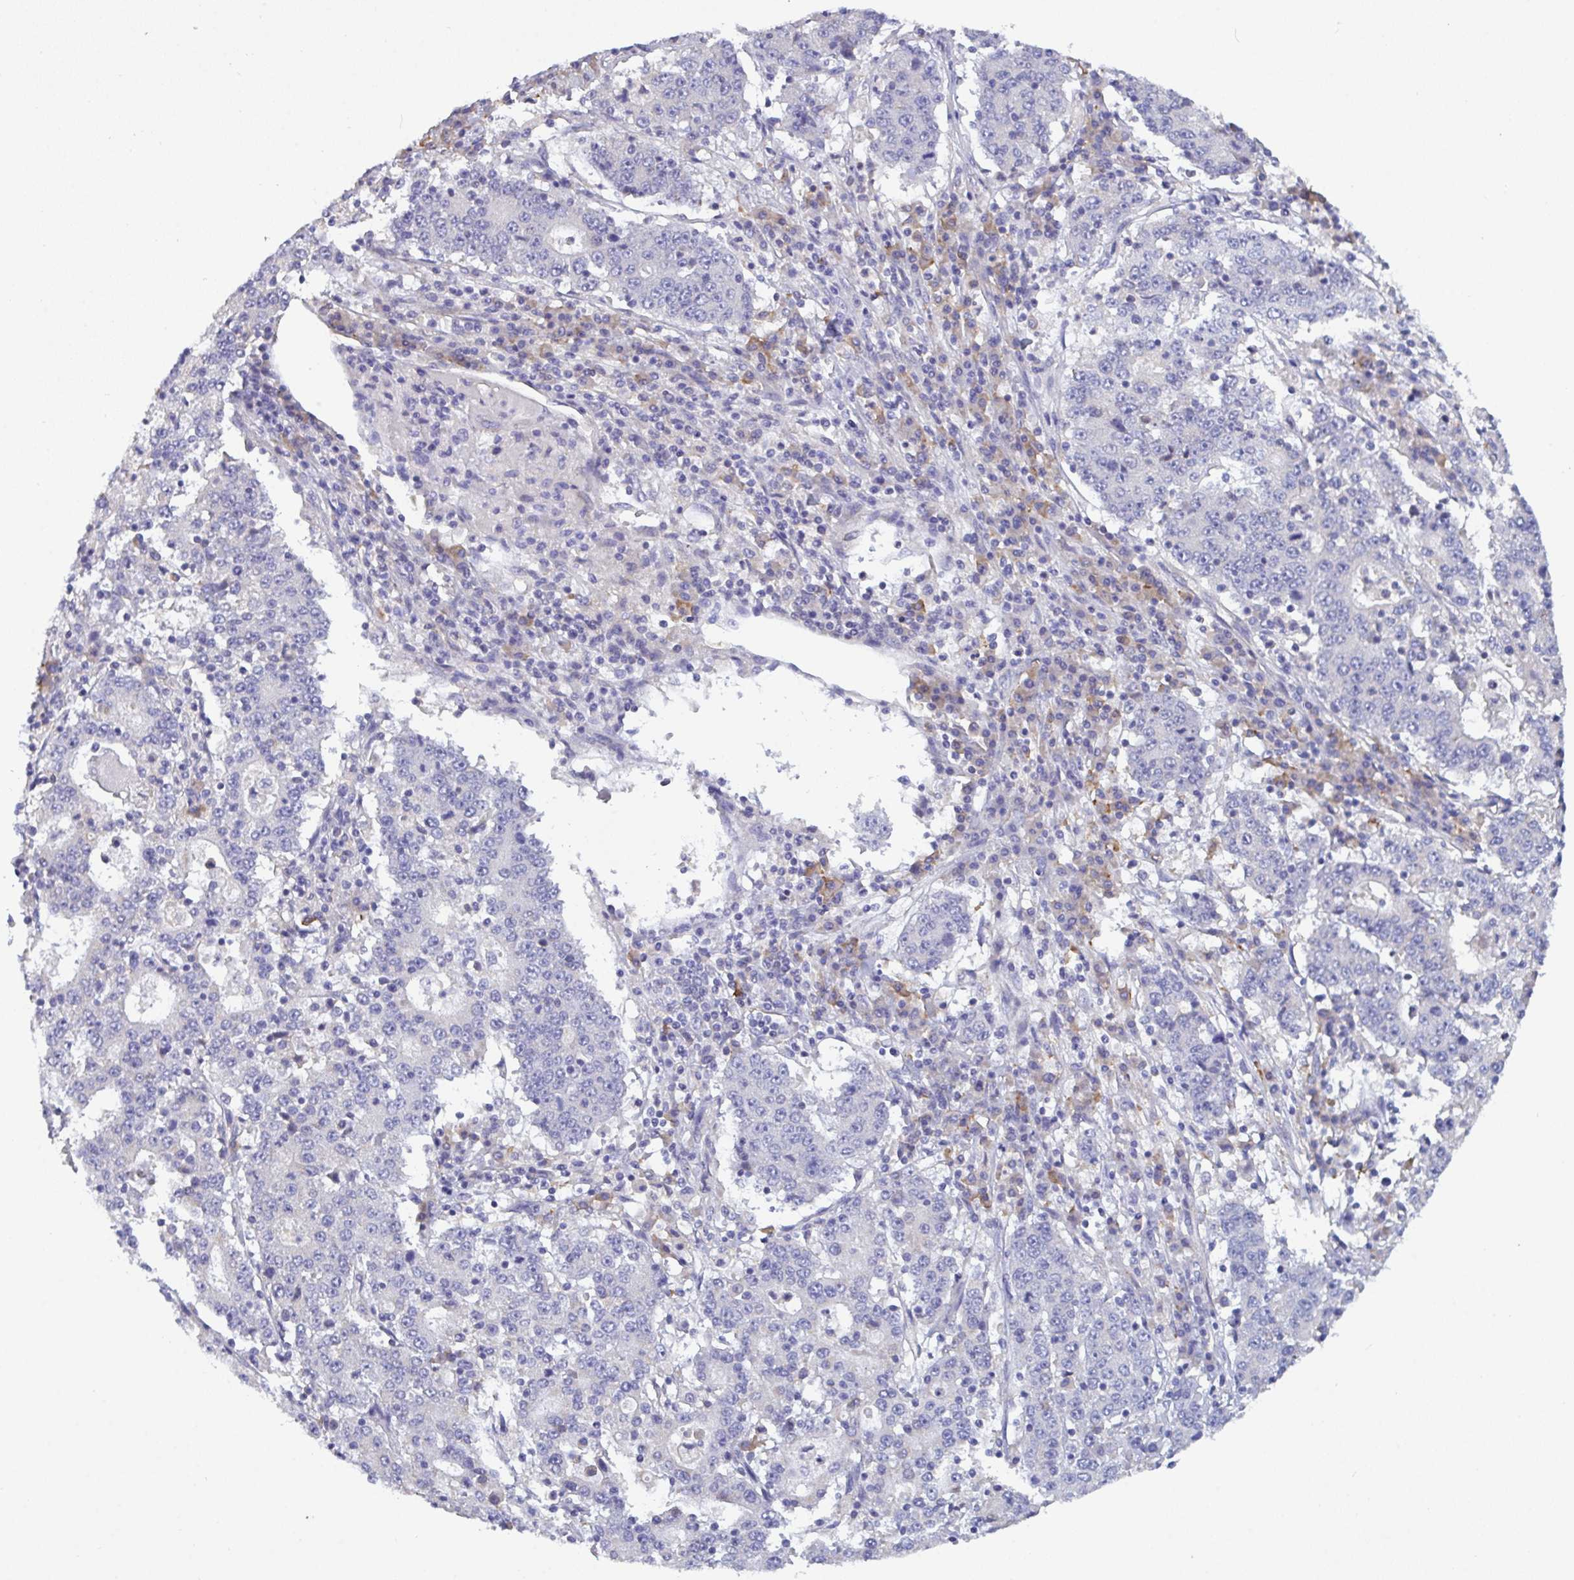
{"staining": {"intensity": "negative", "quantity": "none", "location": "none"}, "tissue": "stomach cancer", "cell_type": "Tumor cells", "image_type": "cancer", "snomed": [{"axis": "morphology", "description": "Adenocarcinoma, NOS"}, {"axis": "topography", "description": "Stomach"}], "caption": "There is no significant staining in tumor cells of stomach adenocarcinoma.", "gene": "SLC66A1", "patient": {"sex": "male", "age": 59}}